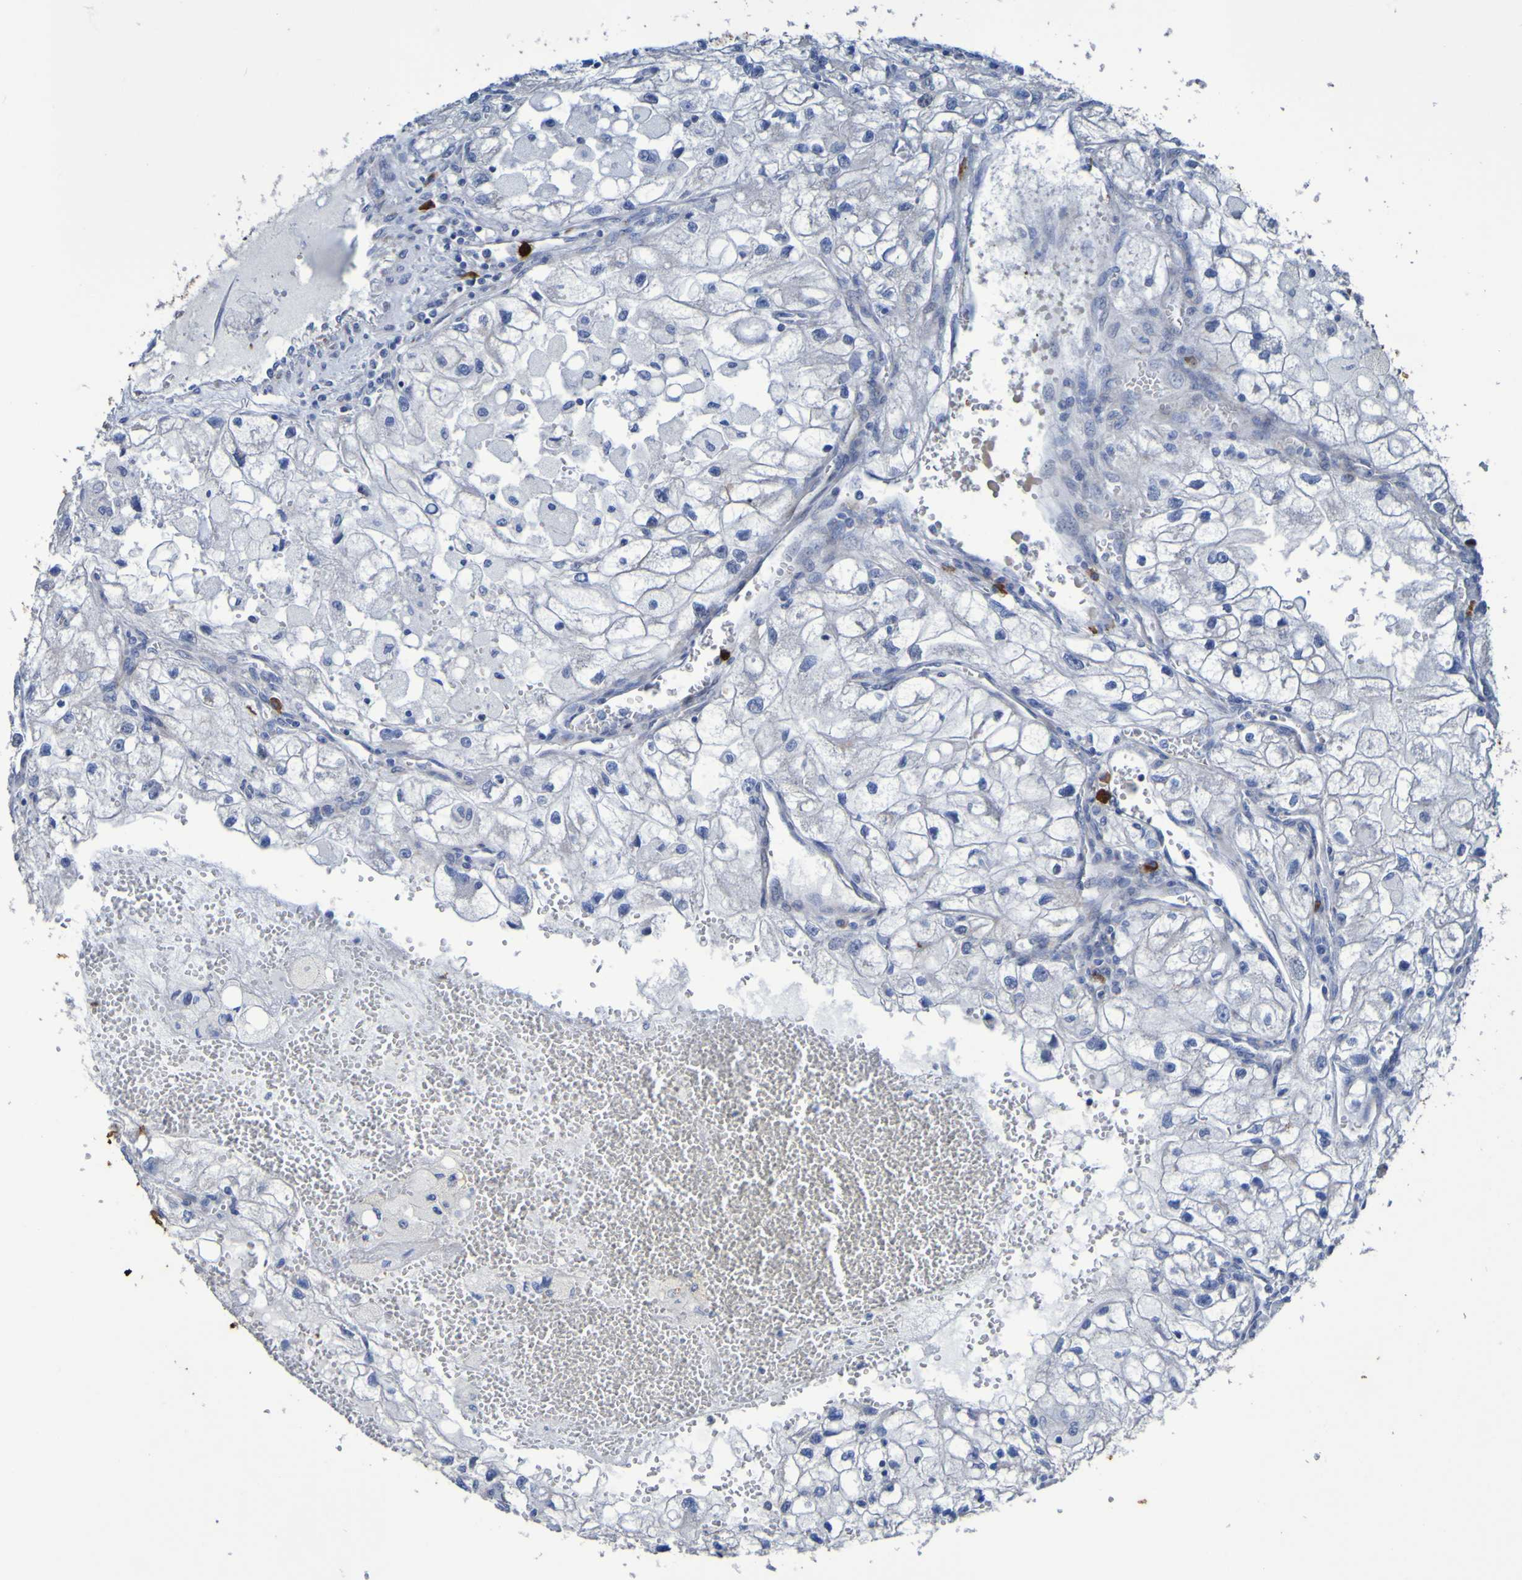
{"staining": {"intensity": "negative", "quantity": "none", "location": "none"}, "tissue": "renal cancer", "cell_type": "Tumor cells", "image_type": "cancer", "snomed": [{"axis": "morphology", "description": "Adenocarcinoma, NOS"}, {"axis": "topography", "description": "Kidney"}], "caption": "An image of renal cancer (adenocarcinoma) stained for a protein displays no brown staining in tumor cells.", "gene": "C11orf24", "patient": {"sex": "female", "age": 70}}